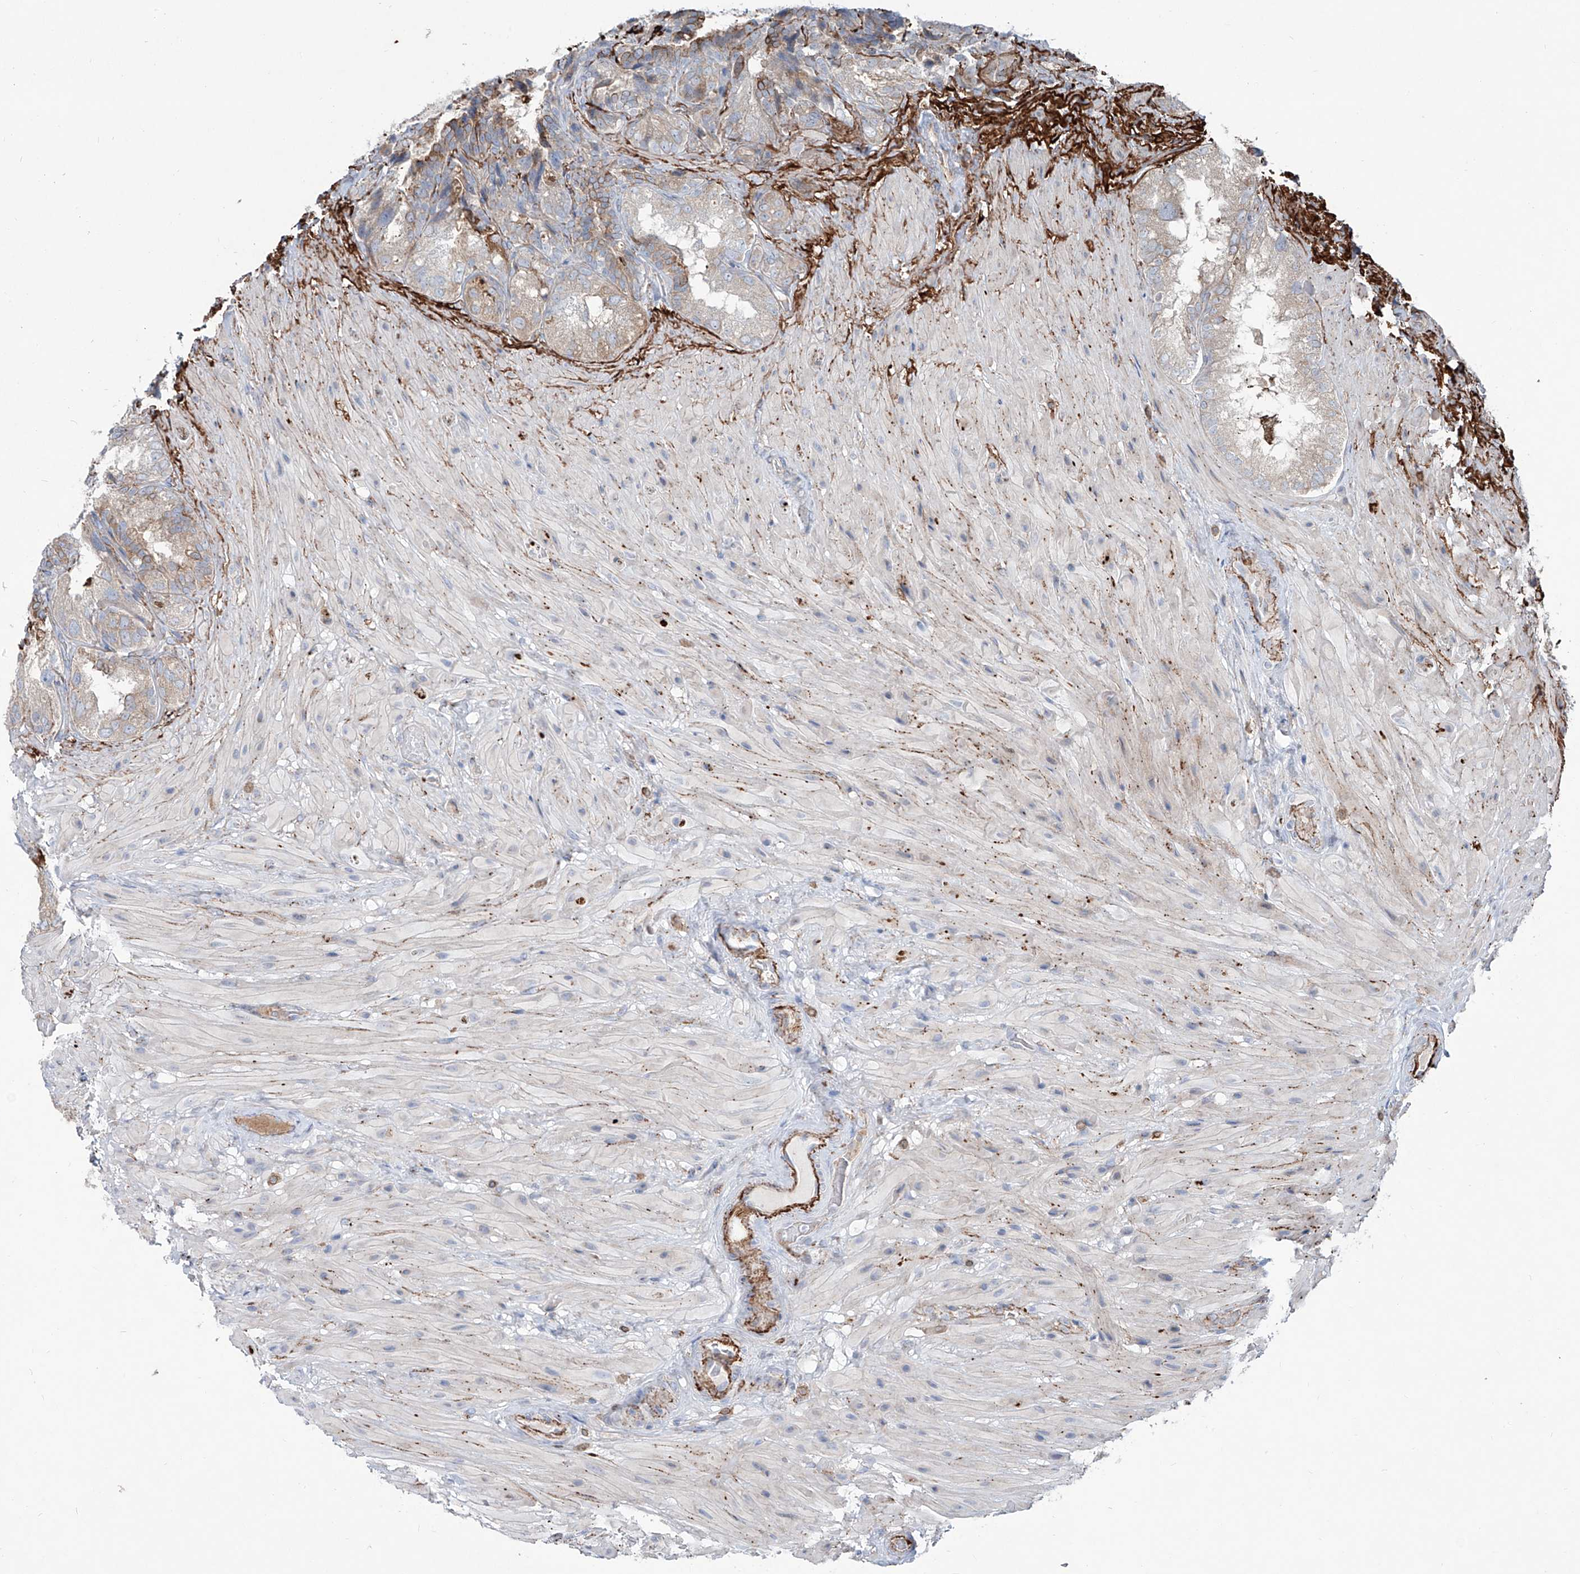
{"staining": {"intensity": "weak", "quantity": ">75%", "location": "cytoplasmic/membranous"}, "tissue": "seminal vesicle", "cell_type": "Glandular cells", "image_type": "normal", "snomed": [{"axis": "morphology", "description": "Normal tissue, NOS"}, {"axis": "topography", "description": "Seminal veicle"}, {"axis": "topography", "description": "Peripheral nerve tissue"}], "caption": "Human seminal vesicle stained for a protein (brown) exhibits weak cytoplasmic/membranous positive staining in about >75% of glandular cells.", "gene": "CDH5", "patient": {"sex": "male", "age": 63}}